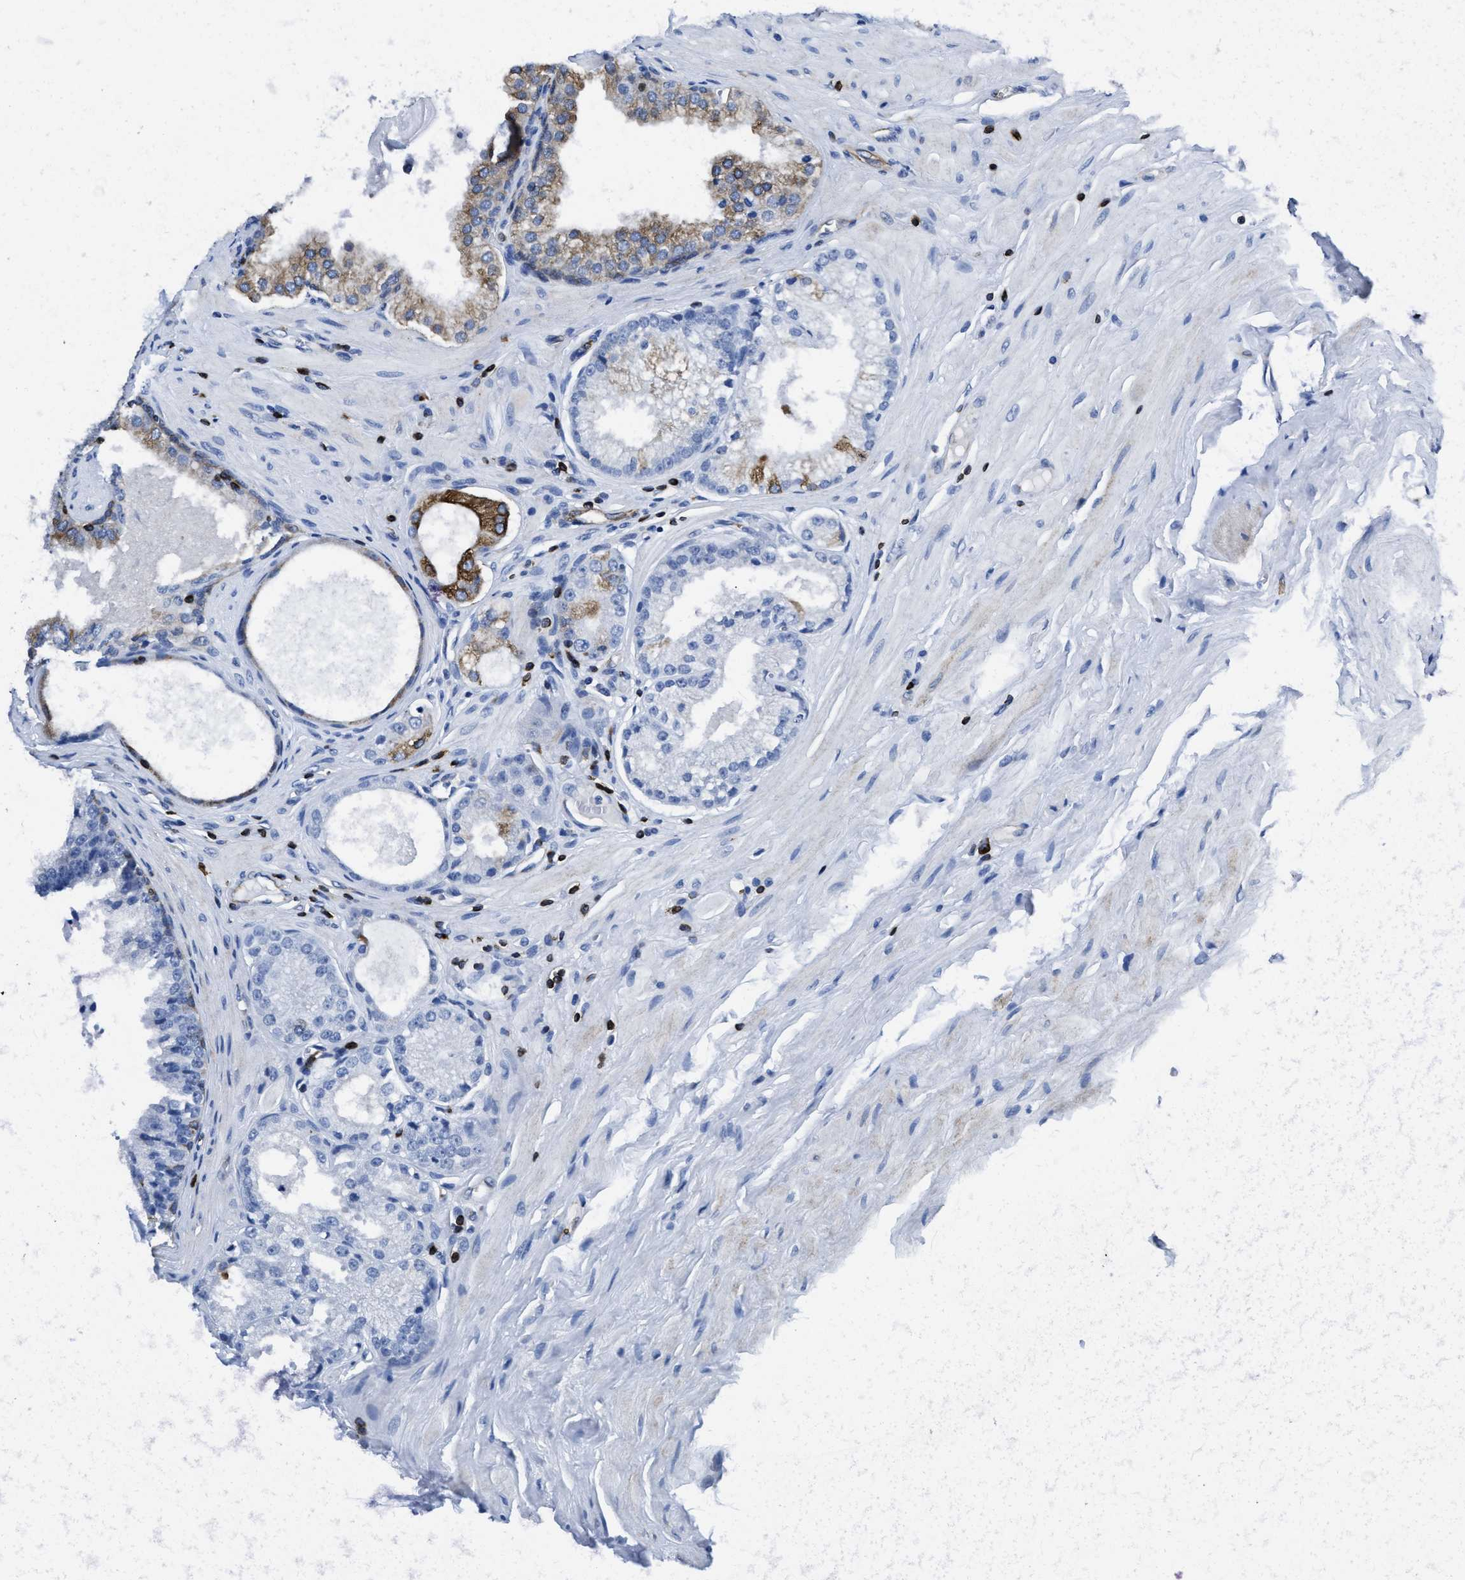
{"staining": {"intensity": "moderate", "quantity": "<25%", "location": "cytoplasmic/membranous"}, "tissue": "prostate cancer", "cell_type": "Tumor cells", "image_type": "cancer", "snomed": [{"axis": "morphology", "description": "Adenocarcinoma, Low grade"}, {"axis": "topography", "description": "Prostate"}], "caption": "Immunohistochemistry of human prostate cancer demonstrates low levels of moderate cytoplasmic/membranous positivity in about <25% of tumor cells.", "gene": "ITGA3", "patient": {"sex": "male", "age": 57}}